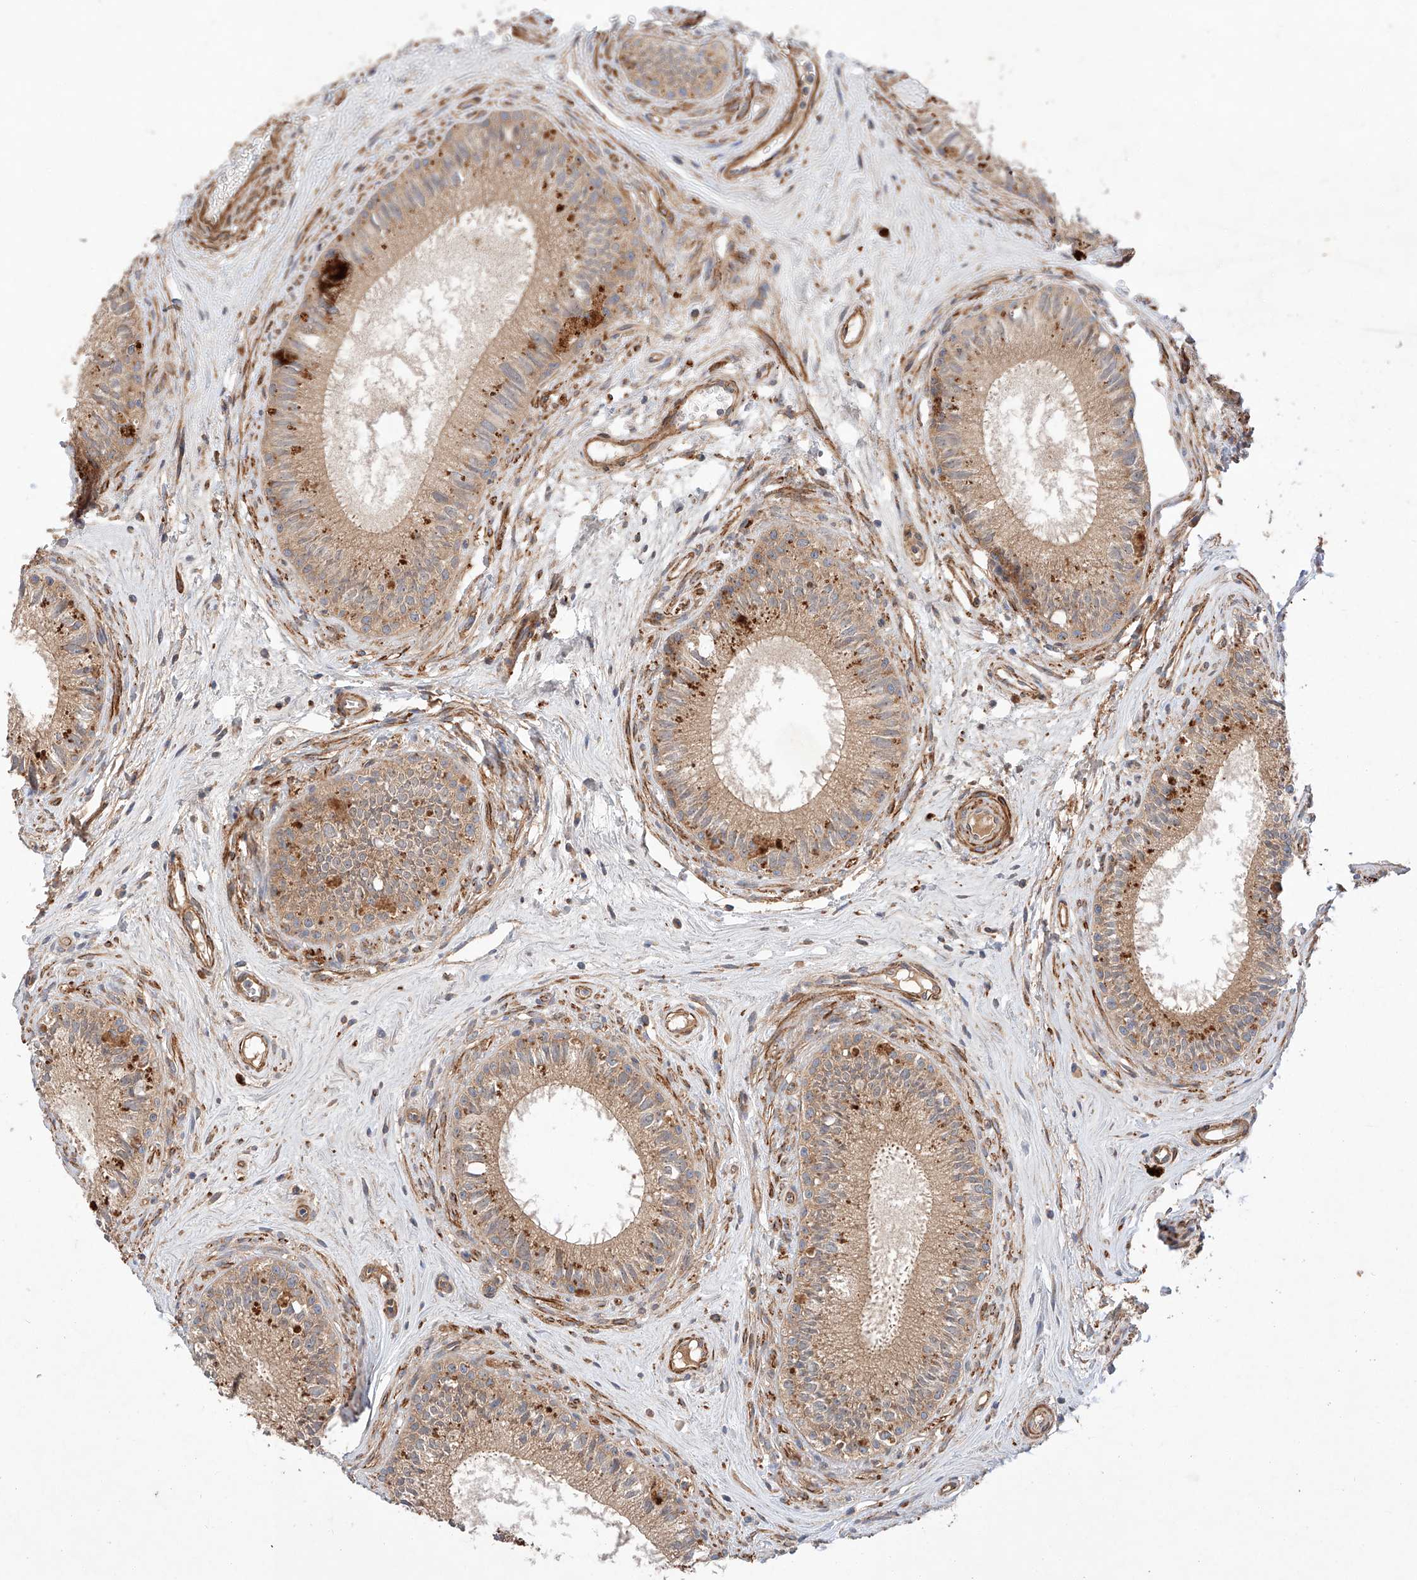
{"staining": {"intensity": "moderate", "quantity": ">75%", "location": "cytoplasmic/membranous"}, "tissue": "epididymis", "cell_type": "Glandular cells", "image_type": "normal", "snomed": [{"axis": "morphology", "description": "Normal tissue, NOS"}, {"axis": "topography", "description": "Epididymis"}], "caption": "DAB immunohistochemical staining of normal epididymis exhibits moderate cytoplasmic/membranous protein expression in approximately >75% of glandular cells. (DAB (3,3'-diaminobenzidine) IHC, brown staining for protein, blue staining for nuclei).", "gene": "RAB23", "patient": {"sex": "male", "age": 71}}